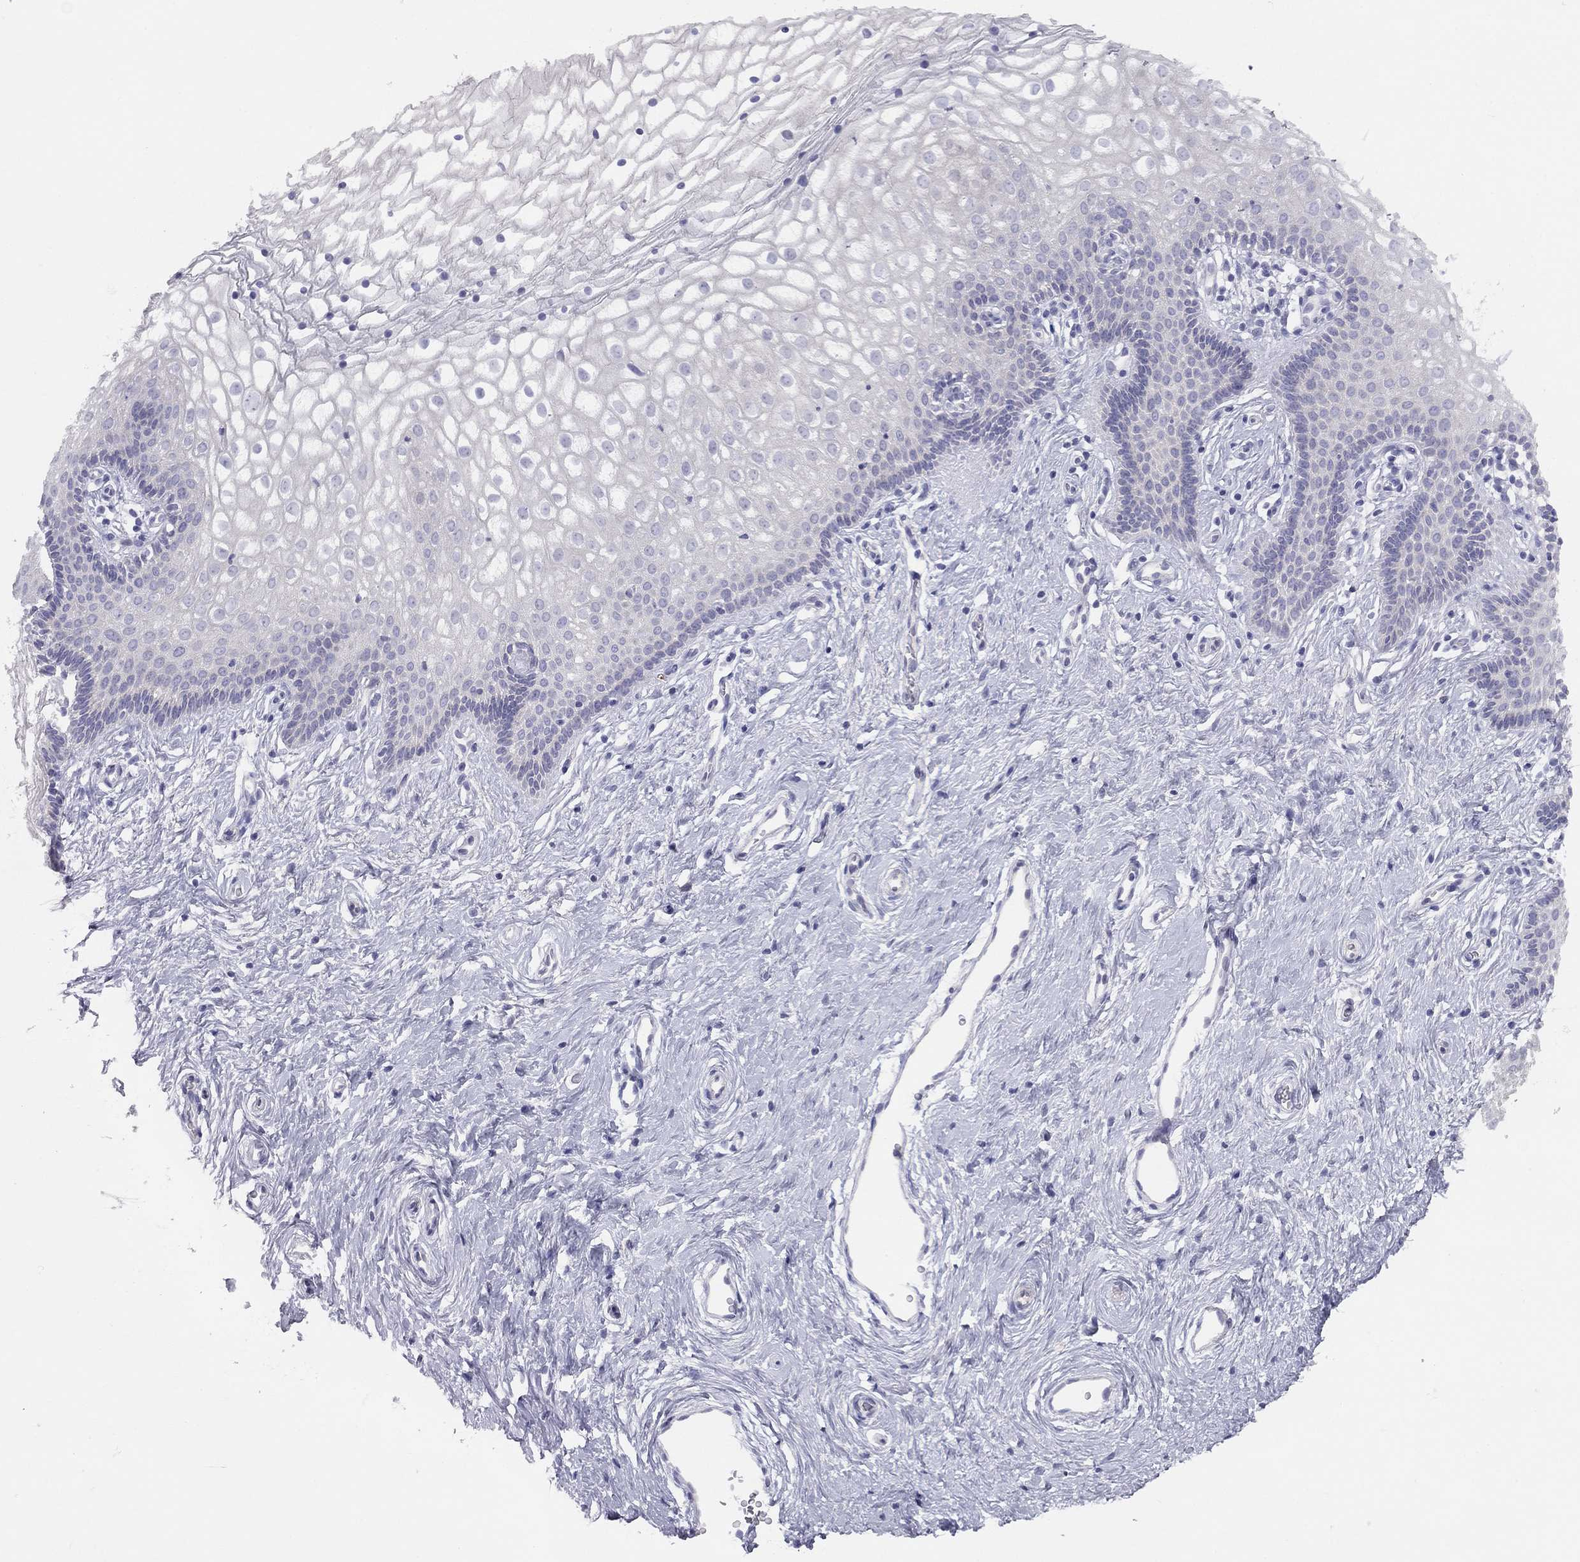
{"staining": {"intensity": "negative", "quantity": "none", "location": "none"}, "tissue": "vagina", "cell_type": "Squamous epithelial cells", "image_type": "normal", "snomed": [{"axis": "morphology", "description": "Normal tissue, NOS"}, {"axis": "topography", "description": "Vagina"}], "caption": "Protein analysis of unremarkable vagina shows no significant expression in squamous epithelial cells.", "gene": "MGAT4C", "patient": {"sex": "female", "age": 36}}